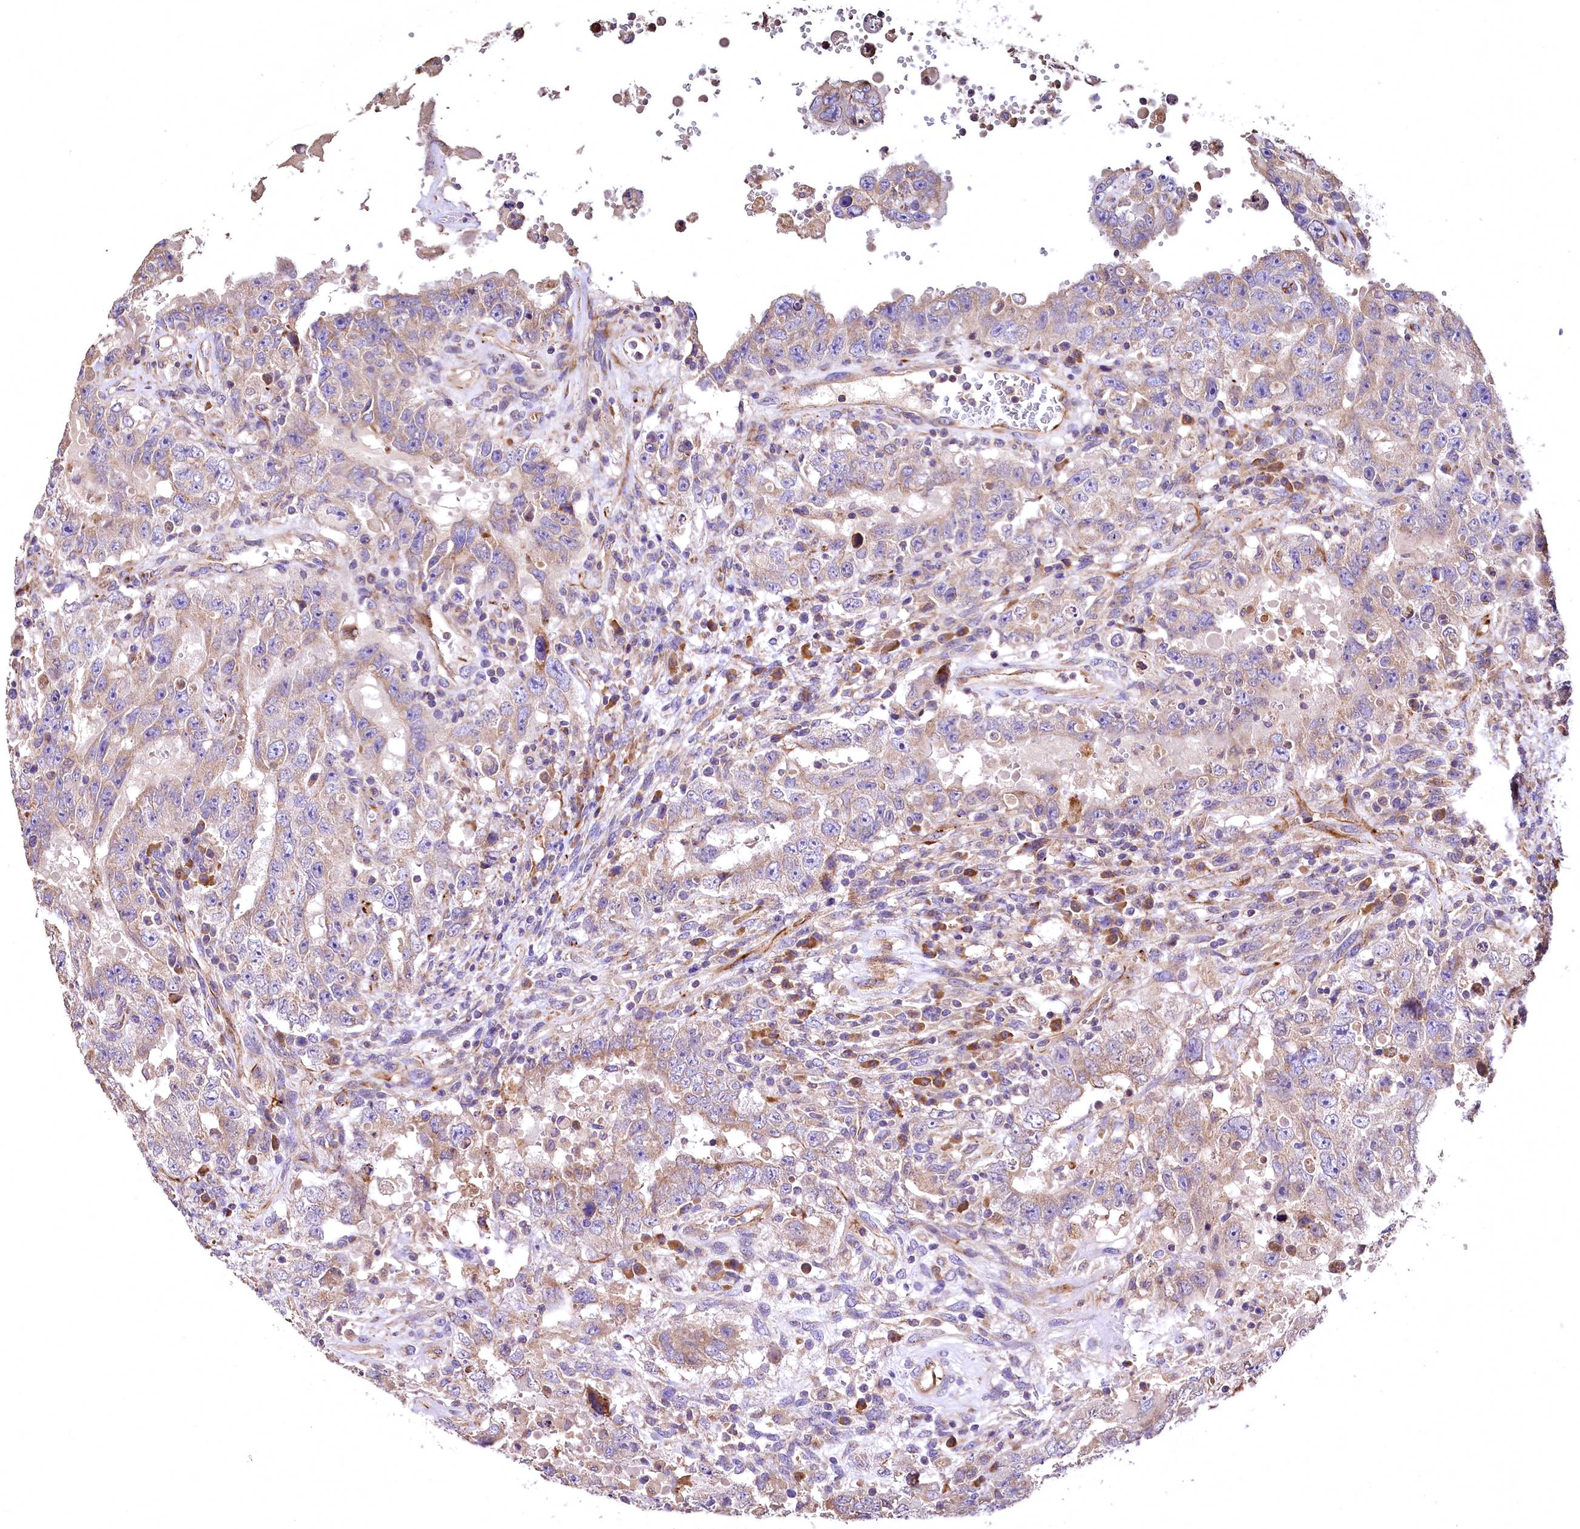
{"staining": {"intensity": "weak", "quantity": ">75%", "location": "cytoplasmic/membranous"}, "tissue": "testis cancer", "cell_type": "Tumor cells", "image_type": "cancer", "snomed": [{"axis": "morphology", "description": "Carcinoma, Embryonal, NOS"}, {"axis": "topography", "description": "Testis"}], "caption": "This photomicrograph demonstrates IHC staining of human testis embryonal carcinoma, with low weak cytoplasmic/membranous expression in approximately >75% of tumor cells.", "gene": "RASSF1", "patient": {"sex": "male", "age": 26}}